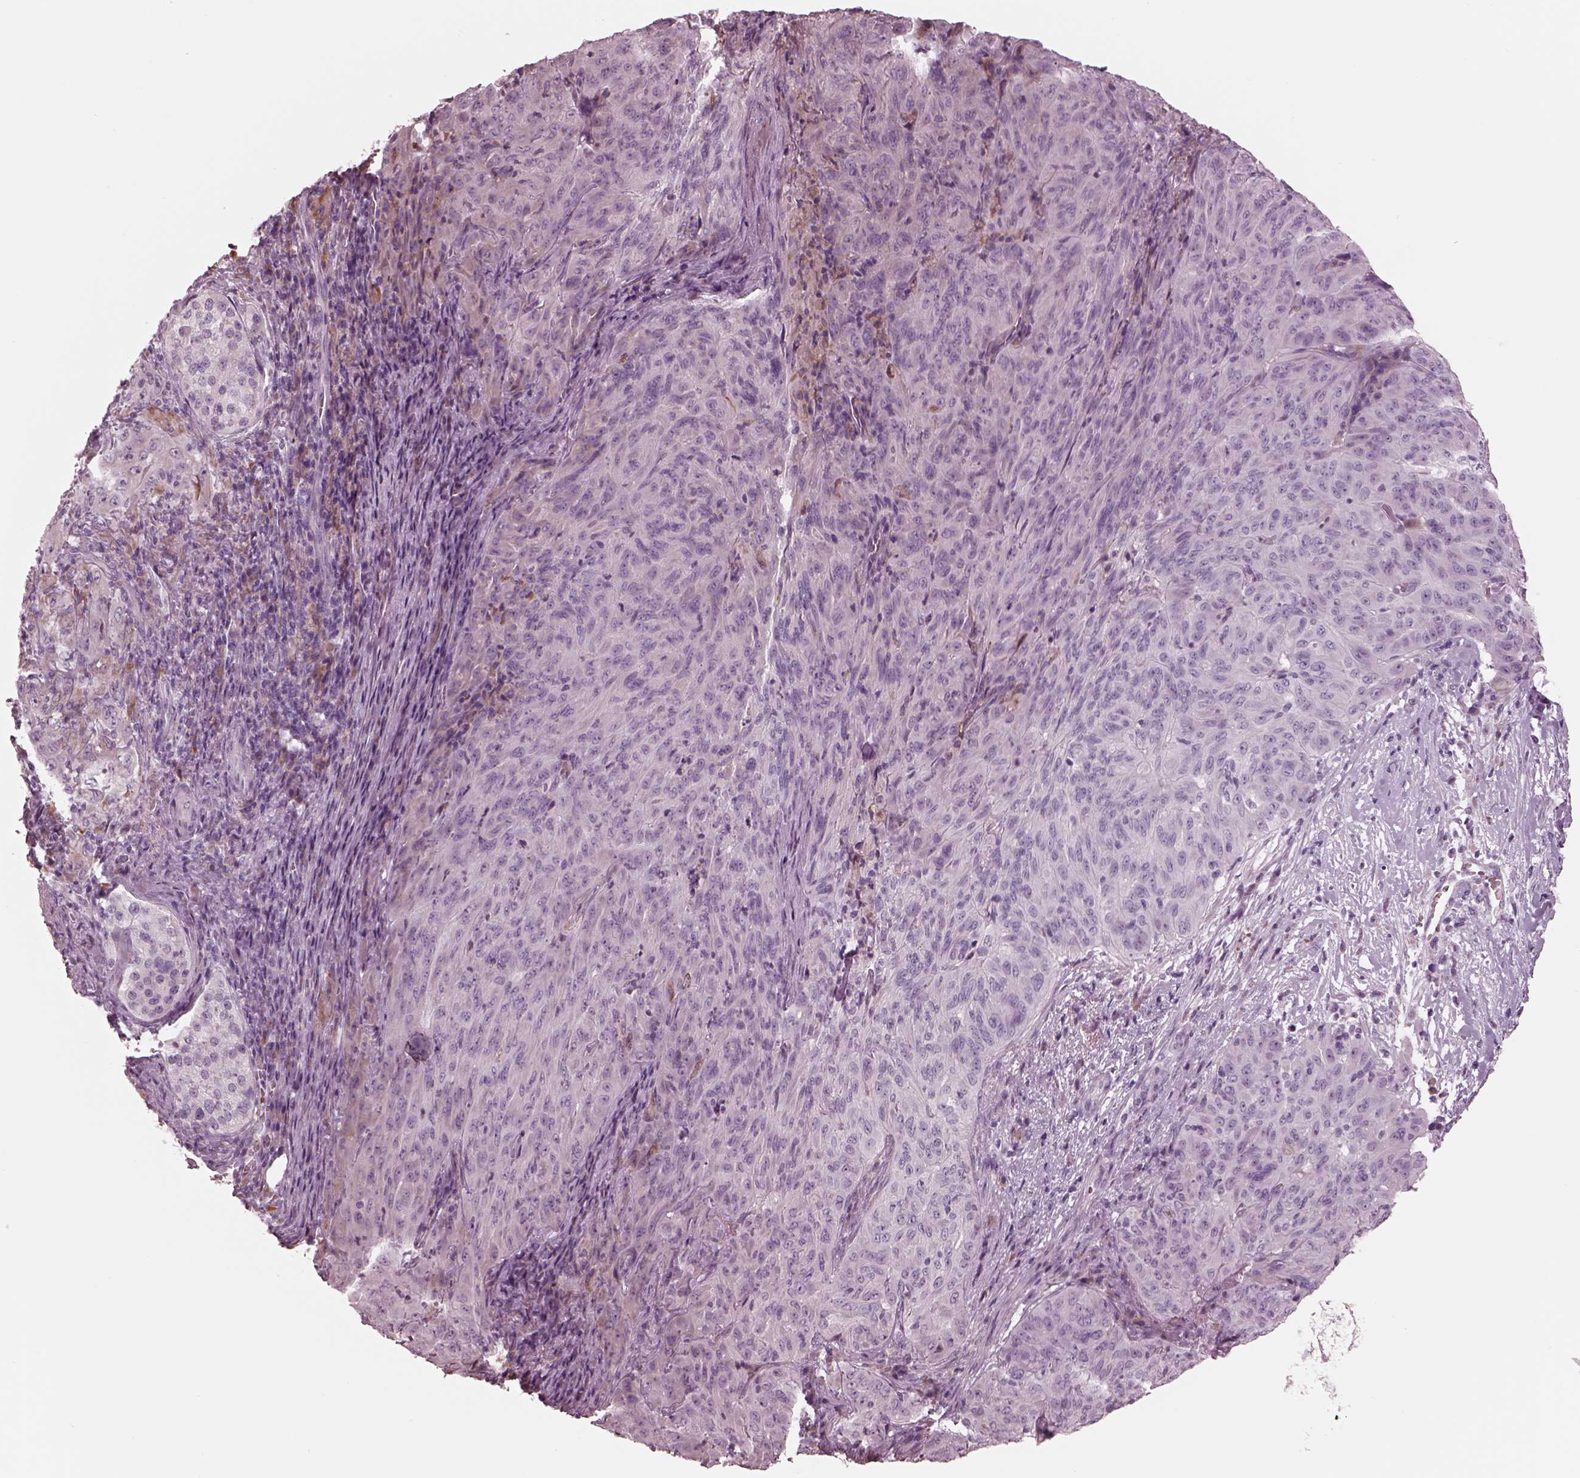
{"staining": {"intensity": "negative", "quantity": "none", "location": "none"}, "tissue": "pancreatic cancer", "cell_type": "Tumor cells", "image_type": "cancer", "snomed": [{"axis": "morphology", "description": "Adenocarcinoma, NOS"}, {"axis": "topography", "description": "Pancreas"}], "caption": "Immunohistochemical staining of pancreatic cancer (adenocarcinoma) shows no significant expression in tumor cells. (DAB immunohistochemistry visualized using brightfield microscopy, high magnification).", "gene": "CADM2", "patient": {"sex": "male", "age": 63}}